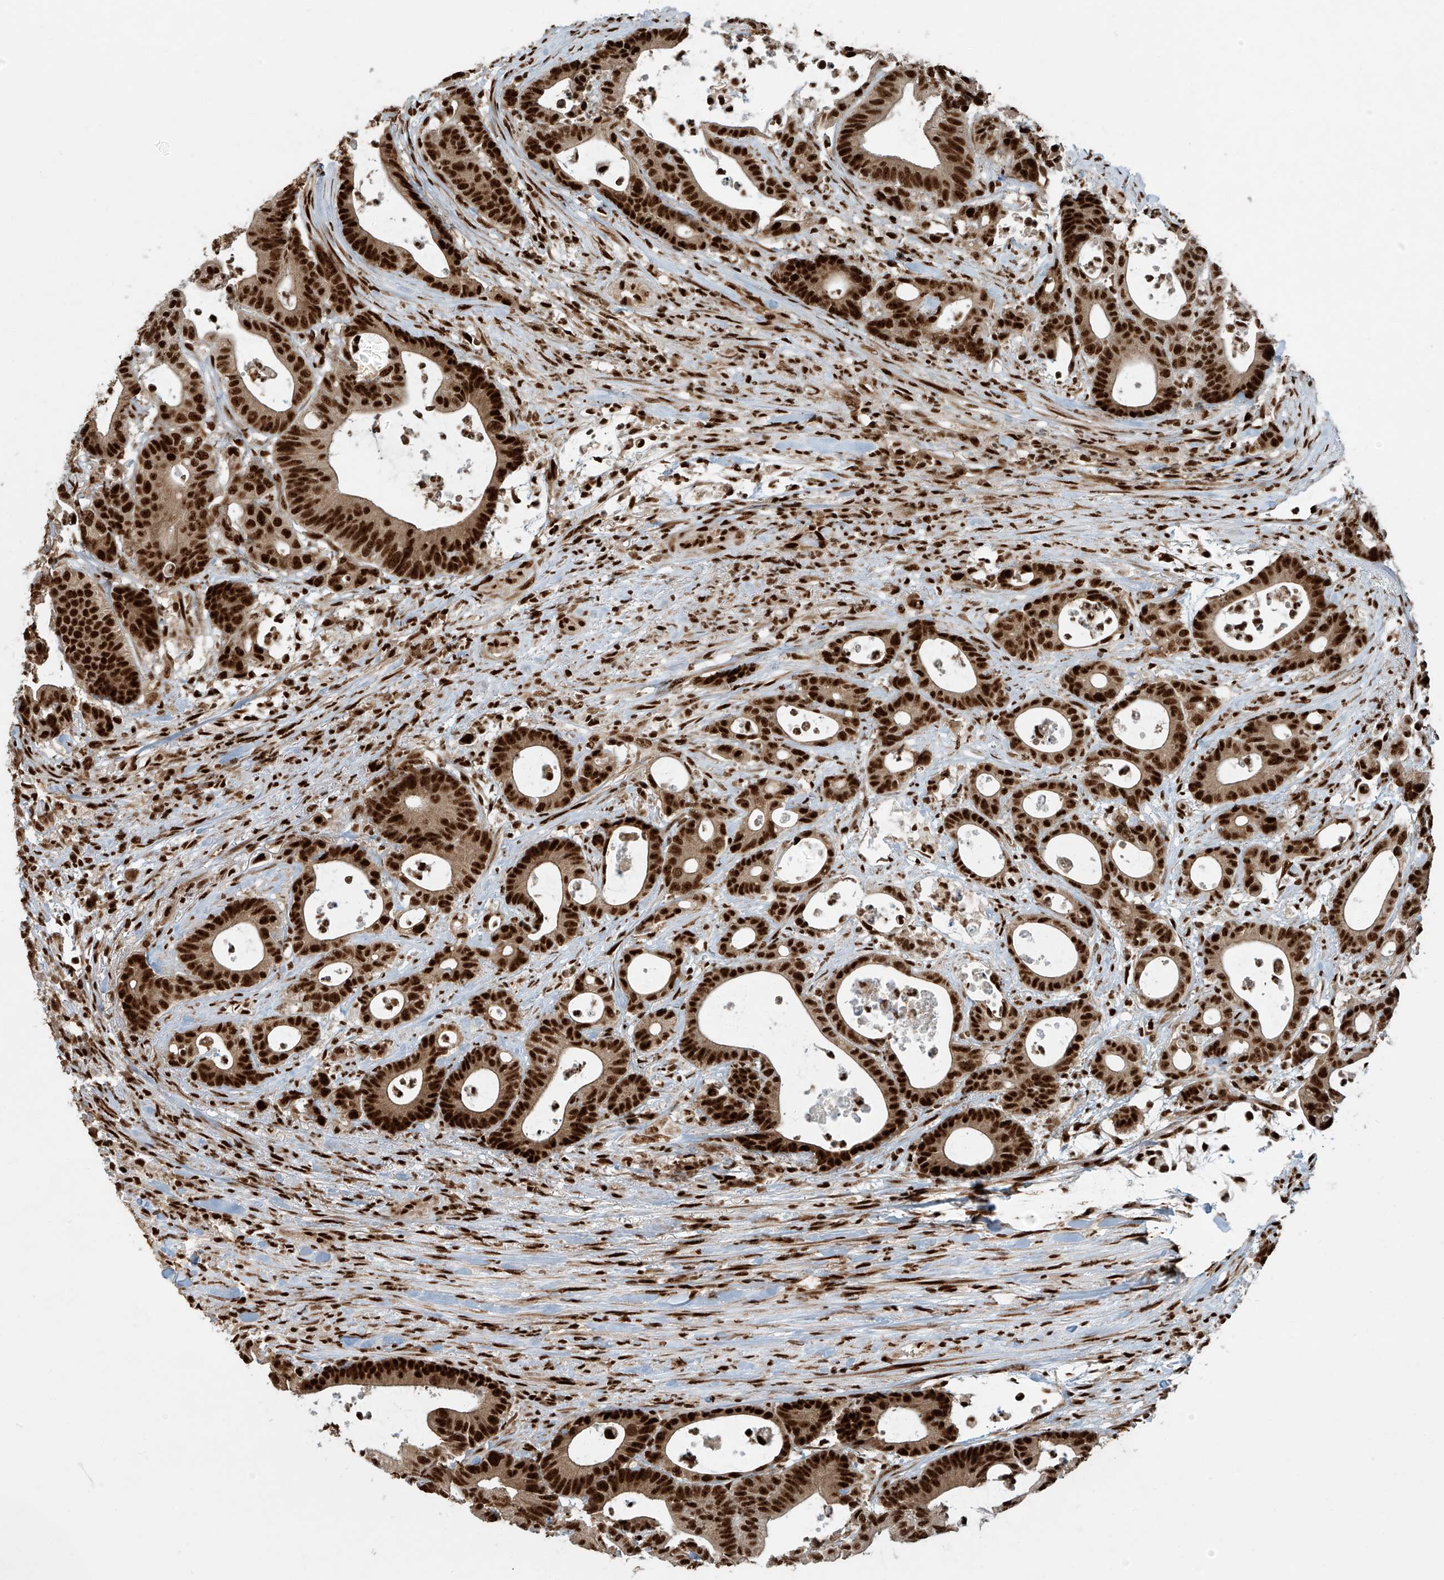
{"staining": {"intensity": "strong", "quantity": ">75%", "location": "nuclear"}, "tissue": "colorectal cancer", "cell_type": "Tumor cells", "image_type": "cancer", "snomed": [{"axis": "morphology", "description": "Adenocarcinoma, NOS"}, {"axis": "topography", "description": "Colon"}], "caption": "An image showing strong nuclear staining in approximately >75% of tumor cells in adenocarcinoma (colorectal), as visualized by brown immunohistochemical staining.", "gene": "FAM193B", "patient": {"sex": "female", "age": 84}}